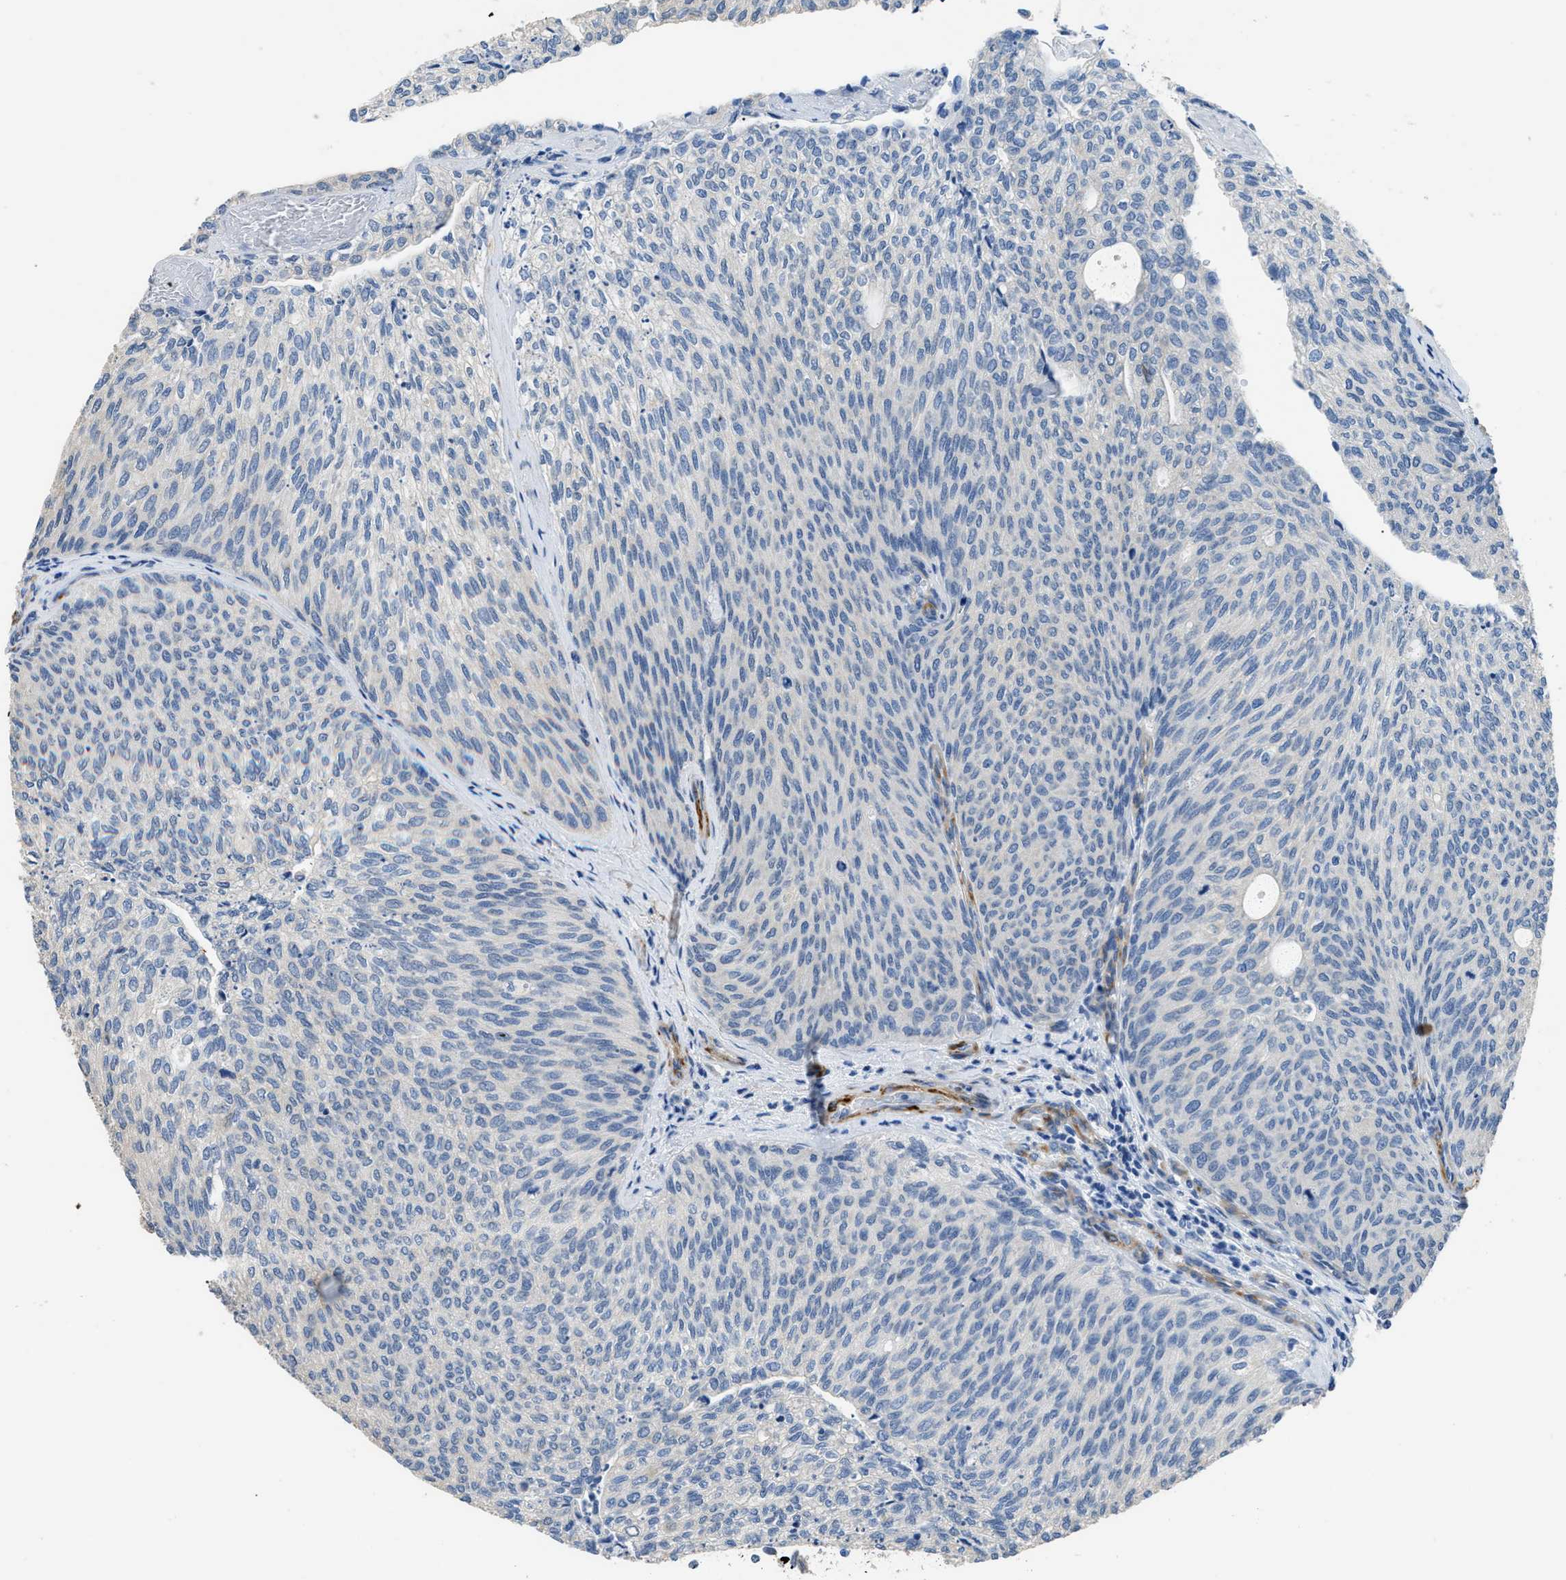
{"staining": {"intensity": "negative", "quantity": "none", "location": "none"}, "tissue": "urothelial cancer", "cell_type": "Tumor cells", "image_type": "cancer", "snomed": [{"axis": "morphology", "description": "Urothelial carcinoma, Low grade"}, {"axis": "topography", "description": "Urinary bladder"}], "caption": "Photomicrograph shows no protein positivity in tumor cells of urothelial cancer tissue. (DAB immunohistochemistry (IHC), high magnification).", "gene": "ZSWIM5", "patient": {"sex": "female", "age": 79}}